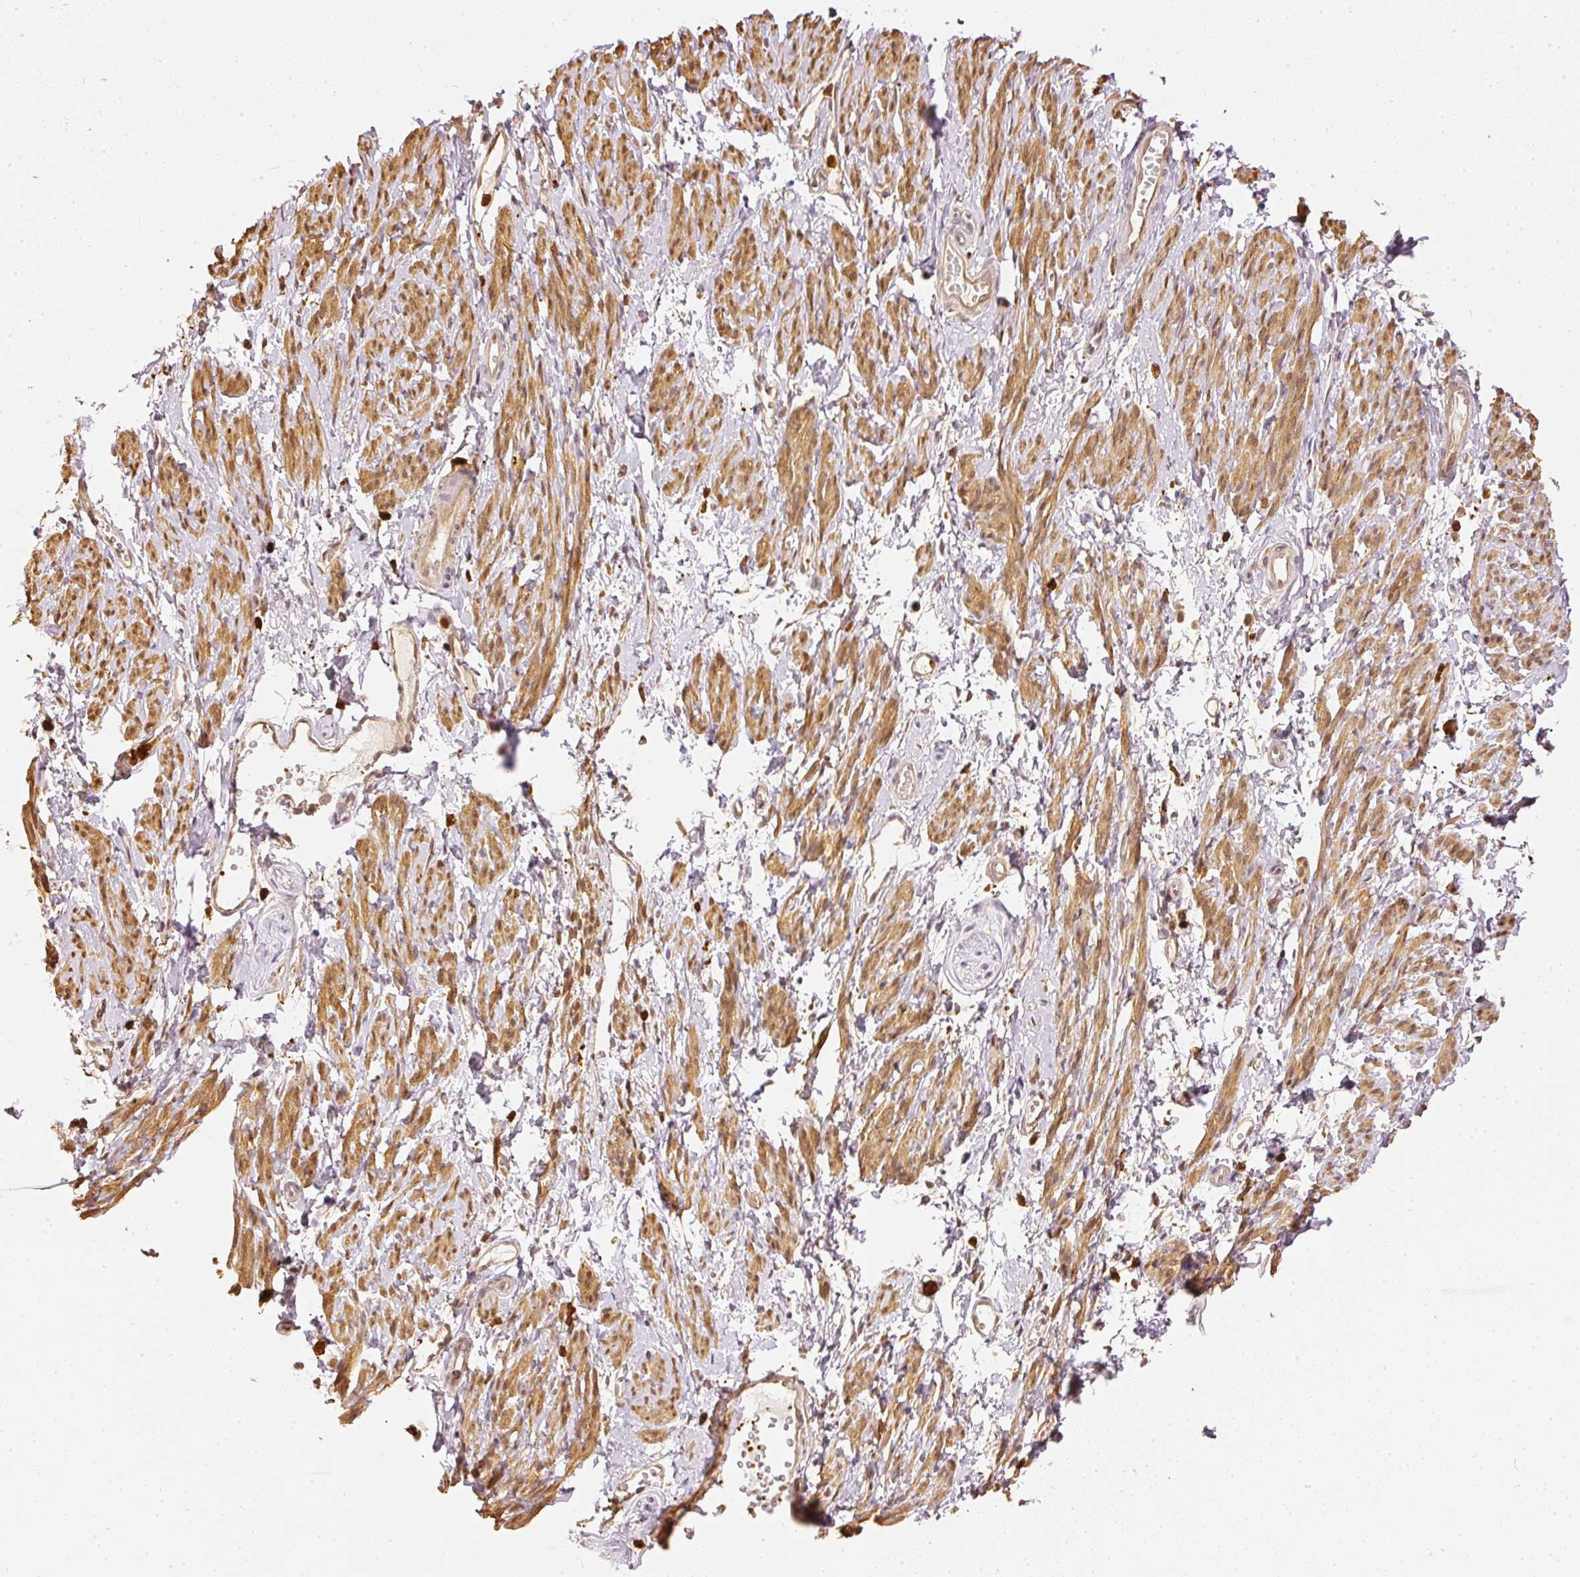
{"staining": {"intensity": "moderate", "quantity": ">75%", "location": "cytoplasmic/membranous"}, "tissue": "smooth muscle", "cell_type": "Smooth muscle cells", "image_type": "normal", "snomed": [{"axis": "morphology", "description": "Normal tissue, NOS"}, {"axis": "topography", "description": "Smooth muscle"}], "caption": "IHC staining of unremarkable smooth muscle, which demonstrates medium levels of moderate cytoplasmic/membranous positivity in about >75% of smooth muscle cells indicating moderate cytoplasmic/membranous protein expression. The staining was performed using DAB (3,3'-diaminobenzidine) (brown) for protein detection and nuclei were counterstained in hematoxylin (blue).", "gene": "PFN1", "patient": {"sex": "female", "age": 65}}